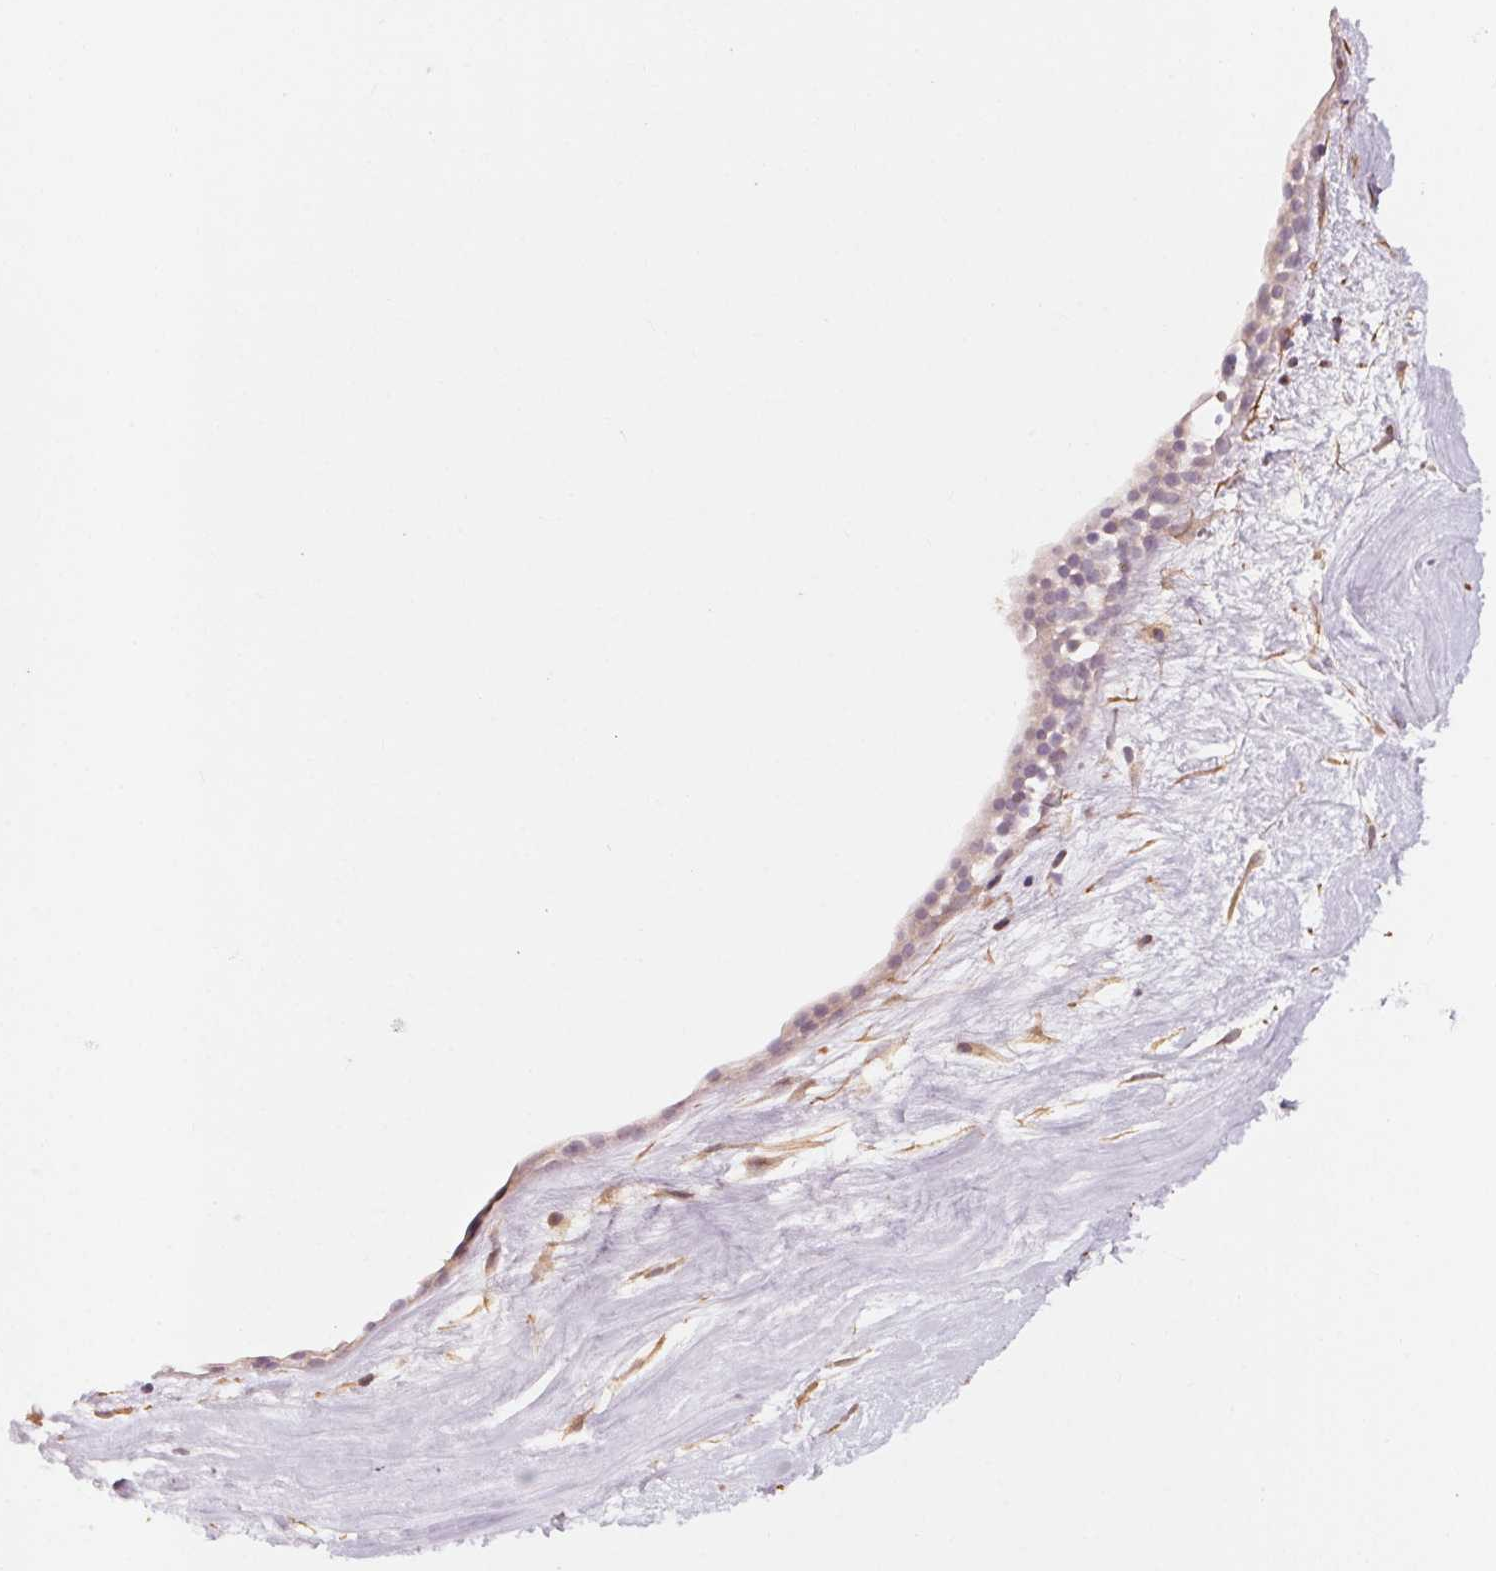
{"staining": {"intensity": "negative", "quantity": "none", "location": "none"}, "tissue": "nasopharynx", "cell_type": "Respiratory epithelial cells", "image_type": "normal", "snomed": [{"axis": "morphology", "description": "Normal tissue, NOS"}, {"axis": "topography", "description": "Nasopharynx"}], "caption": "The micrograph demonstrates no staining of respiratory epithelial cells in benign nasopharynx. (Stains: DAB IHC with hematoxylin counter stain, Microscopy: brightfield microscopy at high magnification).", "gene": "CCSER1", "patient": {"sex": "male", "age": 24}}